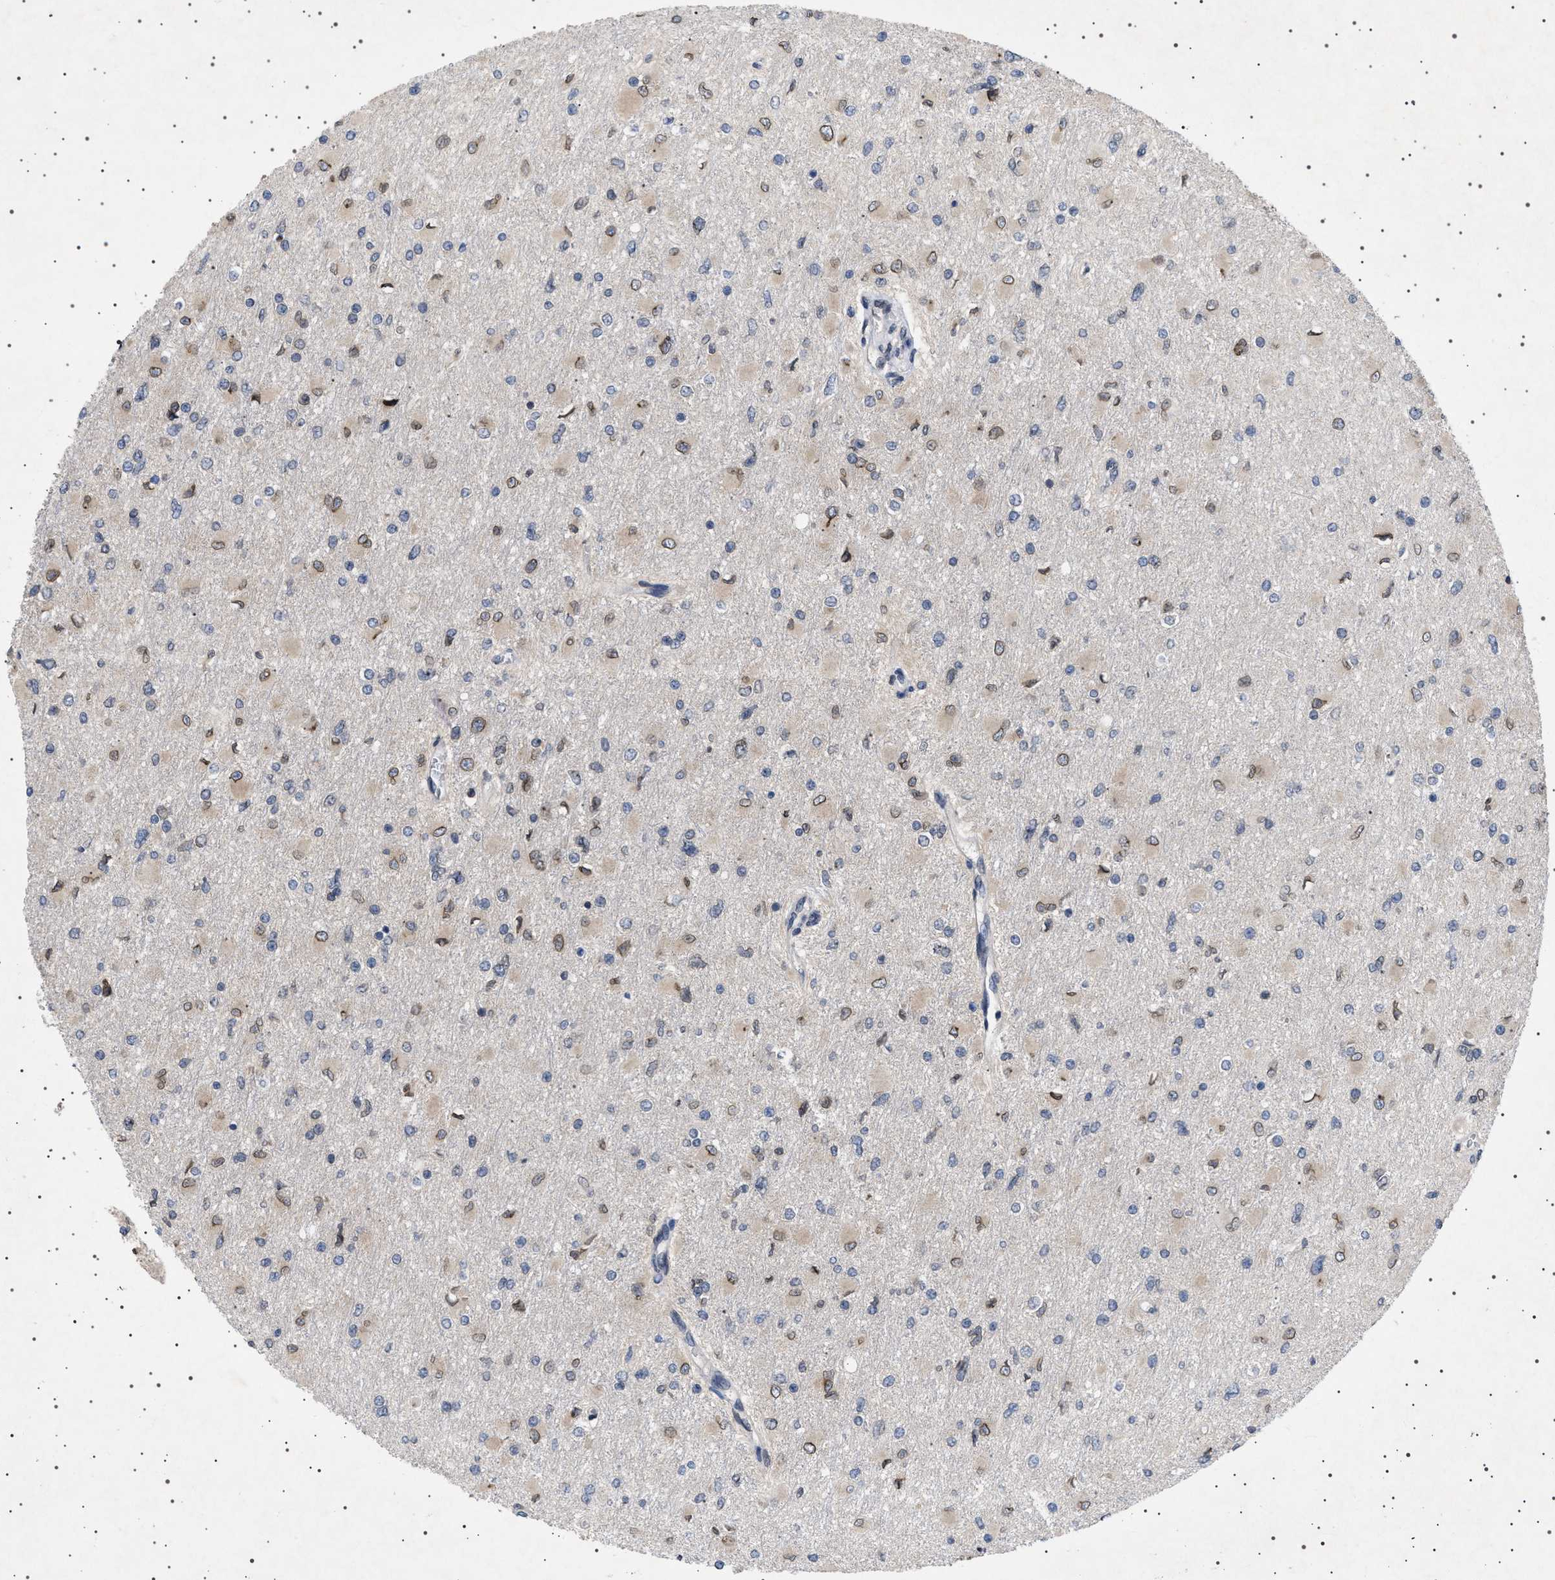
{"staining": {"intensity": "moderate", "quantity": "25%-75%", "location": "cytoplasmic/membranous,nuclear"}, "tissue": "glioma", "cell_type": "Tumor cells", "image_type": "cancer", "snomed": [{"axis": "morphology", "description": "Glioma, malignant, High grade"}, {"axis": "topography", "description": "Cerebral cortex"}], "caption": "Malignant high-grade glioma stained with DAB (3,3'-diaminobenzidine) IHC shows medium levels of moderate cytoplasmic/membranous and nuclear positivity in approximately 25%-75% of tumor cells.", "gene": "NUP93", "patient": {"sex": "female", "age": 36}}